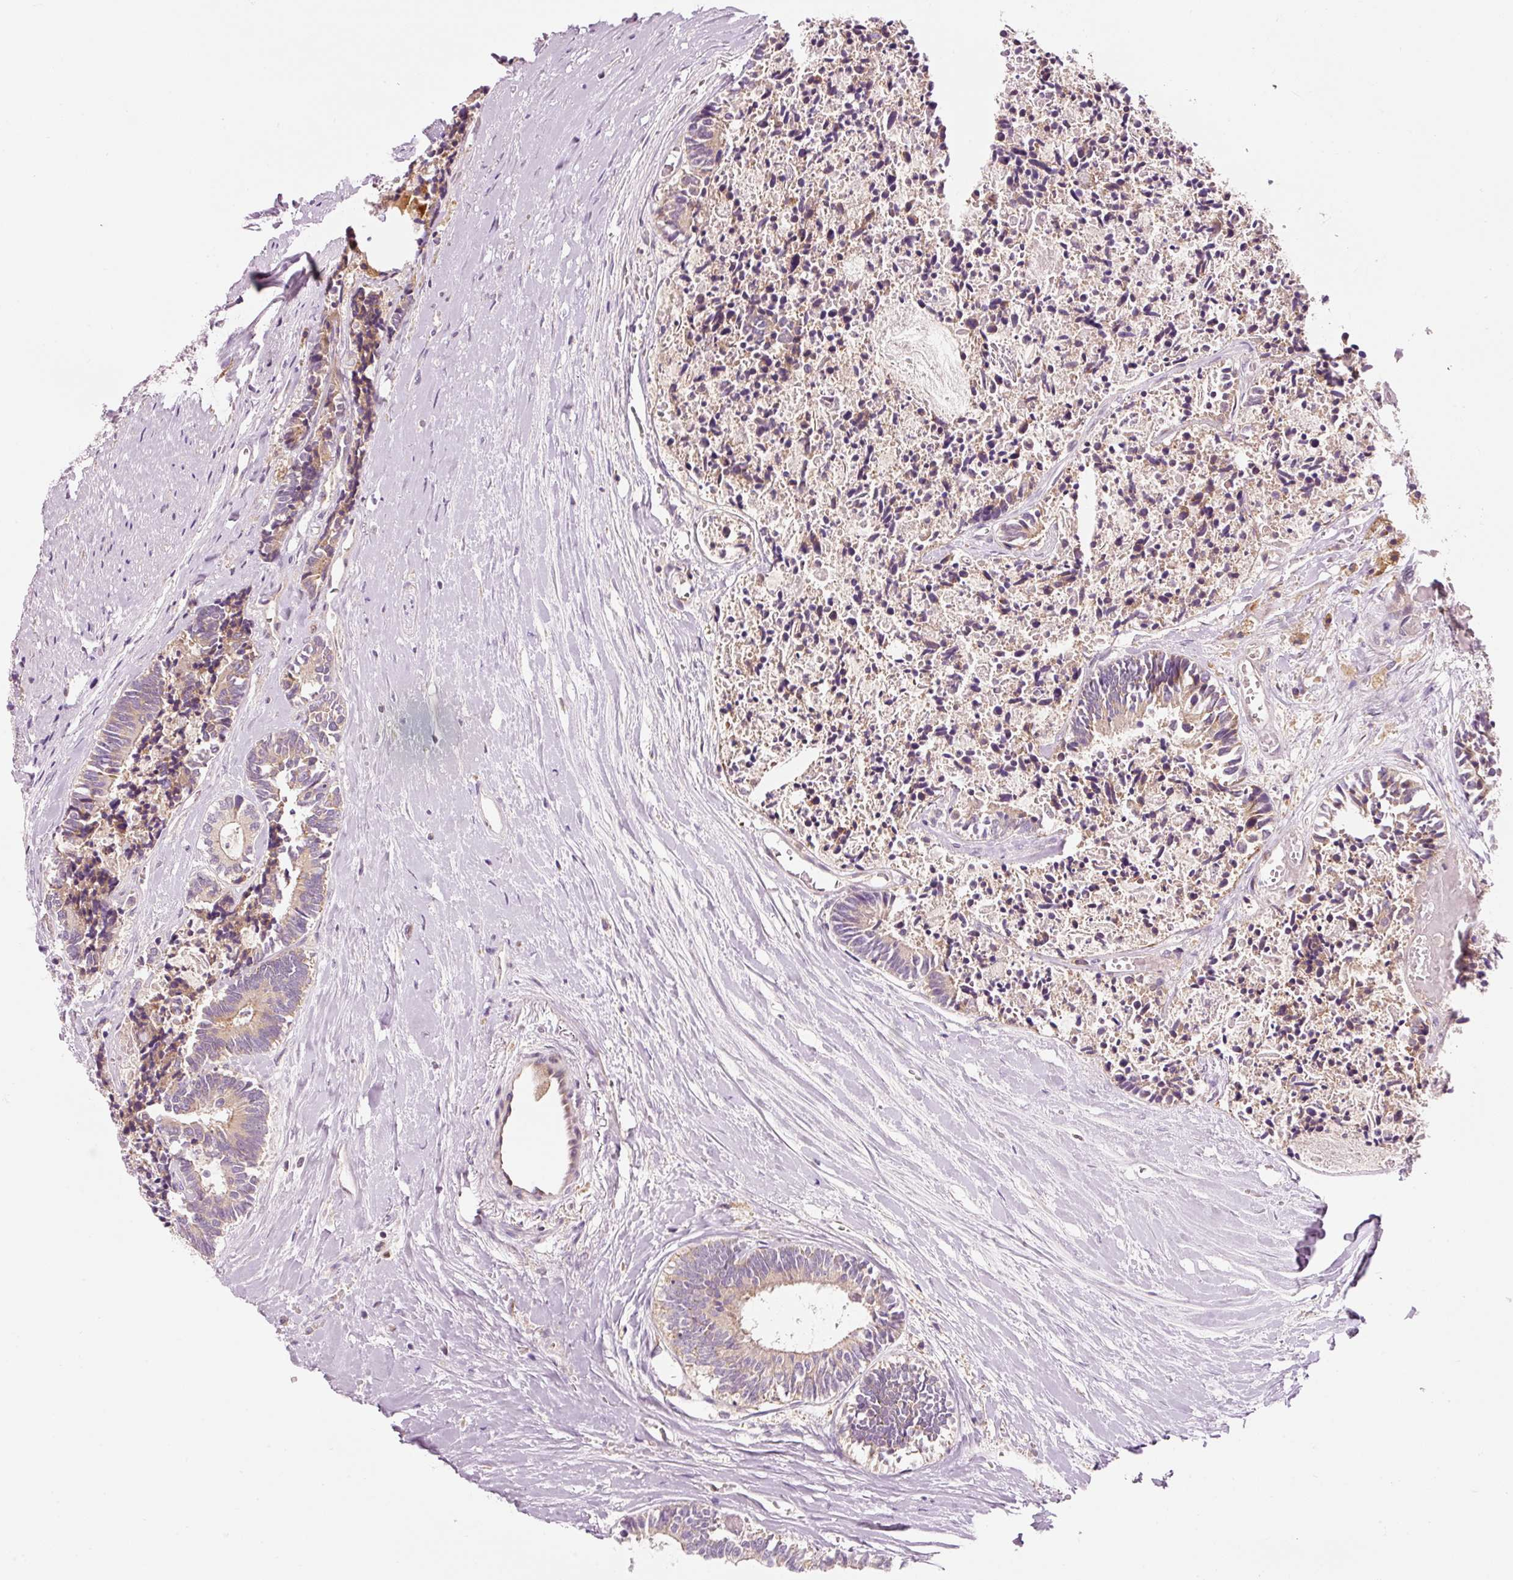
{"staining": {"intensity": "weak", "quantity": "<25%", "location": "cytoplasmic/membranous"}, "tissue": "colorectal cancer", "cell_type": "Tumor cells", "image_type": "cancer", "snomed": [{"axis": "morphology", "description": "Adenocarcinoma, NOS"}, {"axis": "topography", "description": "Colon"}, {"axis": "topography", "description": "Rectum"}], "caption": "The histopathology image exhibits no staining of tumor cells in adenocarcinoma (colorectal).", "gene": "NAPA", "patient": {"sex": "male", "age": 57}}